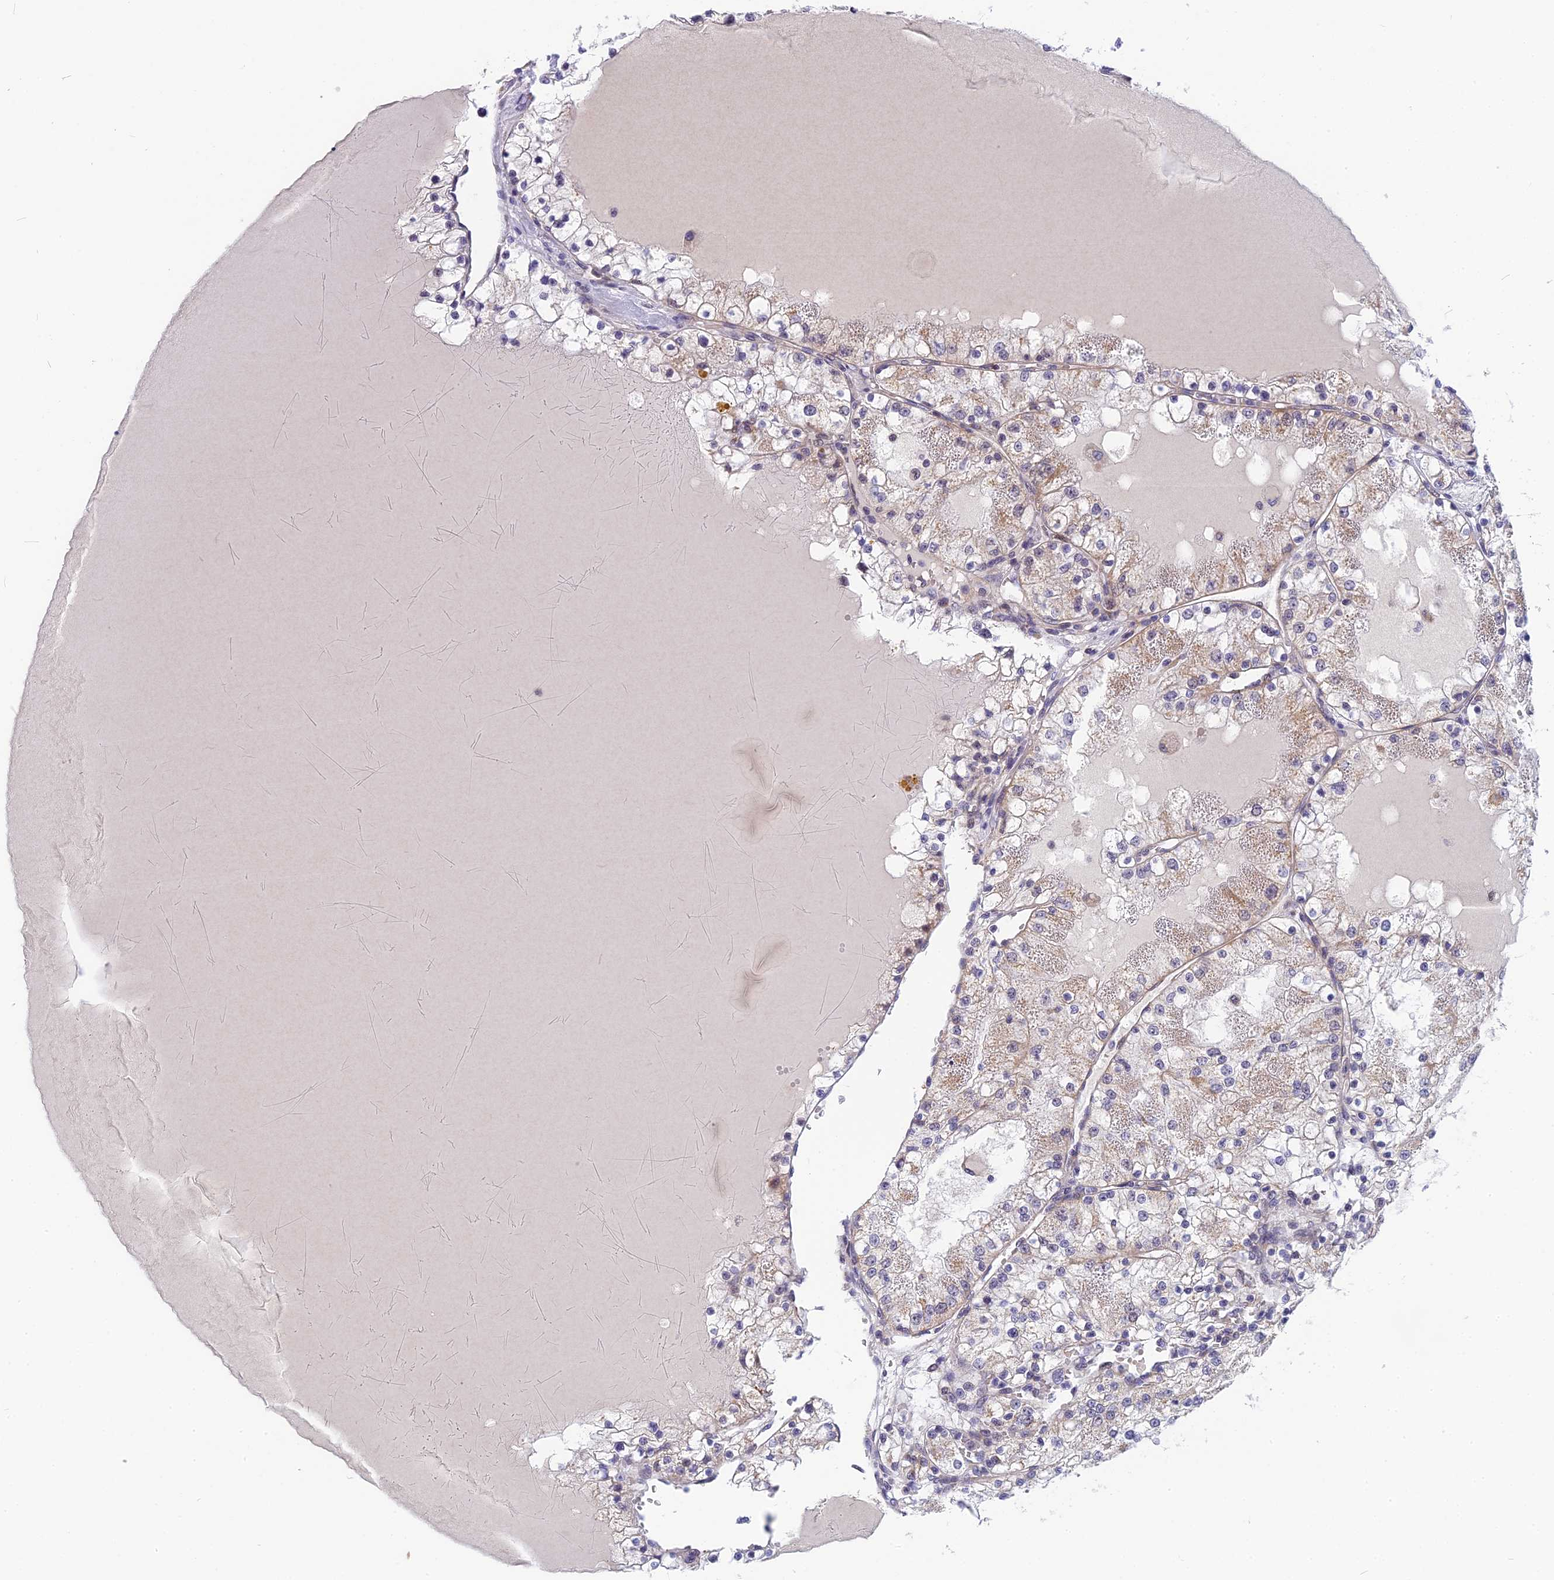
{"staining": {"intensity": "moderate", "quantity": "<25%", "location": "cytoplasmic/membranous"}, "tissue": "renal cancer", "cell_type": "Tumor cells", "image_type": "cancer", "snomed": [{"axis": "morphology", "description": "Normal tissue, NOS"}, {"axis": "morphology", "description": "Adenocarcinoma, NOS"}, {"axis": "topography", "description": "Kidney"}], "caption": "The immunohistochemical stain highlights moderate cytoplasmic/membranous positivity in tumor cells of renal cancer (adenocarcinoma) tissue.", "gene": "CMC1", "patient": {"sex": "male", "age": 68}}